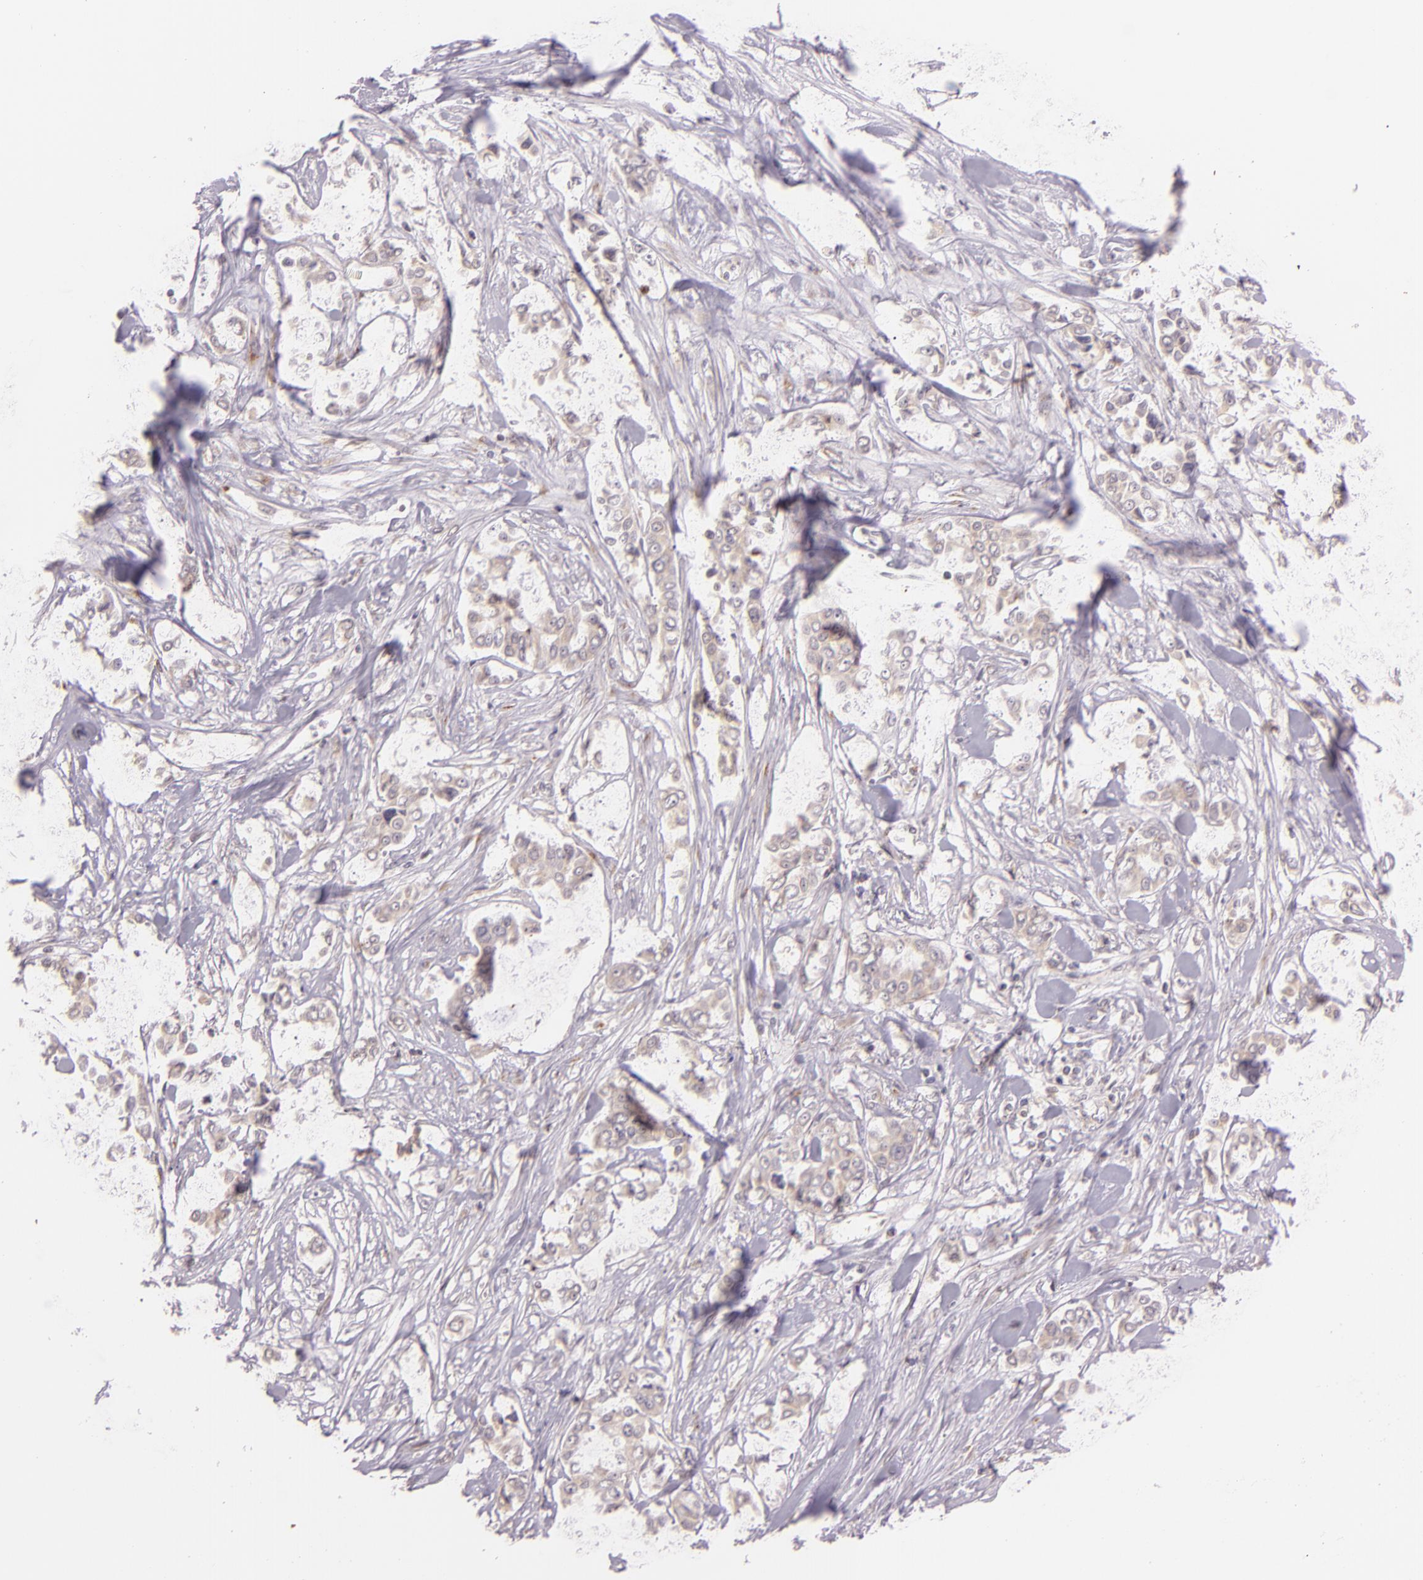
{"staining": {"intensity": "weak", "quantity": ">75%", "location": "cytoplasmic/membranous"}, "tissue": "pancreatic cancer", "cell_type": "Tumor cells", "image_type": "cancer", "snomed": [{"axis": "morphology", "description": "Adenocarcinoma, NOS"}, {"axis": "topography", "description": "Pancreas"}], "caption": "Immunohistochemical staining of human pancreatic cancer displays weak cytoplasmic/membranous protein staining in approximately >75% of tumor cells.", "gene": "LGMN", "patient": {"sex": "female", "age": 52}}